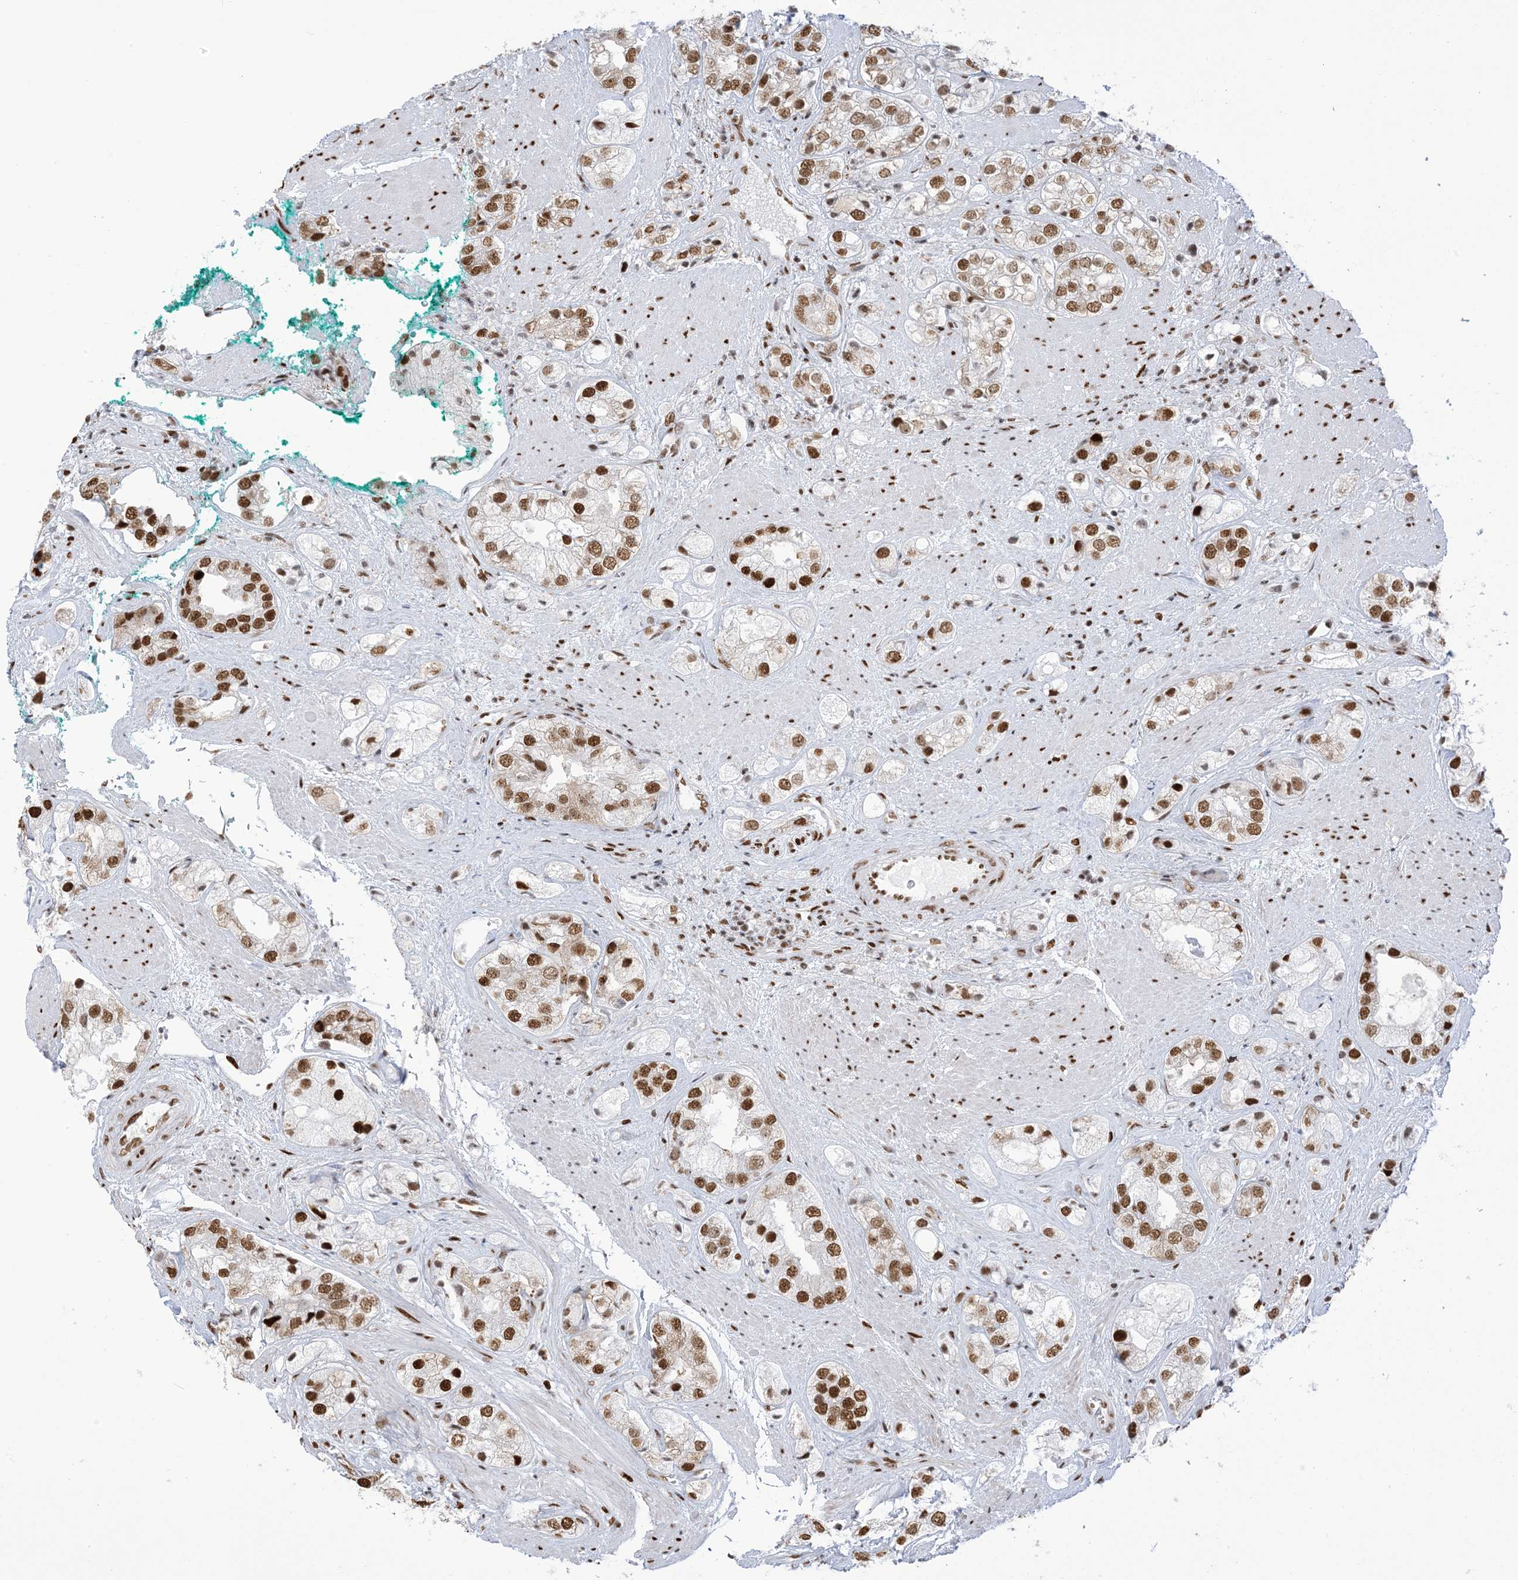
{"staining": {"intensity": "moderate", "quantity": ">75%", "location": "nuclear"}, "tissue": "prostate cancer", "cell_type": "Tumor cells", "image_type": "cancer", "snomed": [{"axis": "morphology", "description": "Adenocarcinoma, High grade"}, {"axis": "topography", "description": "Prostate"}], "caption": "Tumor cells show moderate nuclear staining in about >75% of cells in adenocarcinoma (high-grade) (prostate). The staining was performed using DAB (3,3'-diaminobenzidine) to visualize the protein expression in brown, while the nuclei were stained in blue with hematoxylin (Magnification: 20x).", "gene": "STAG1", "patient": {"sex": "male", "age": 50}}